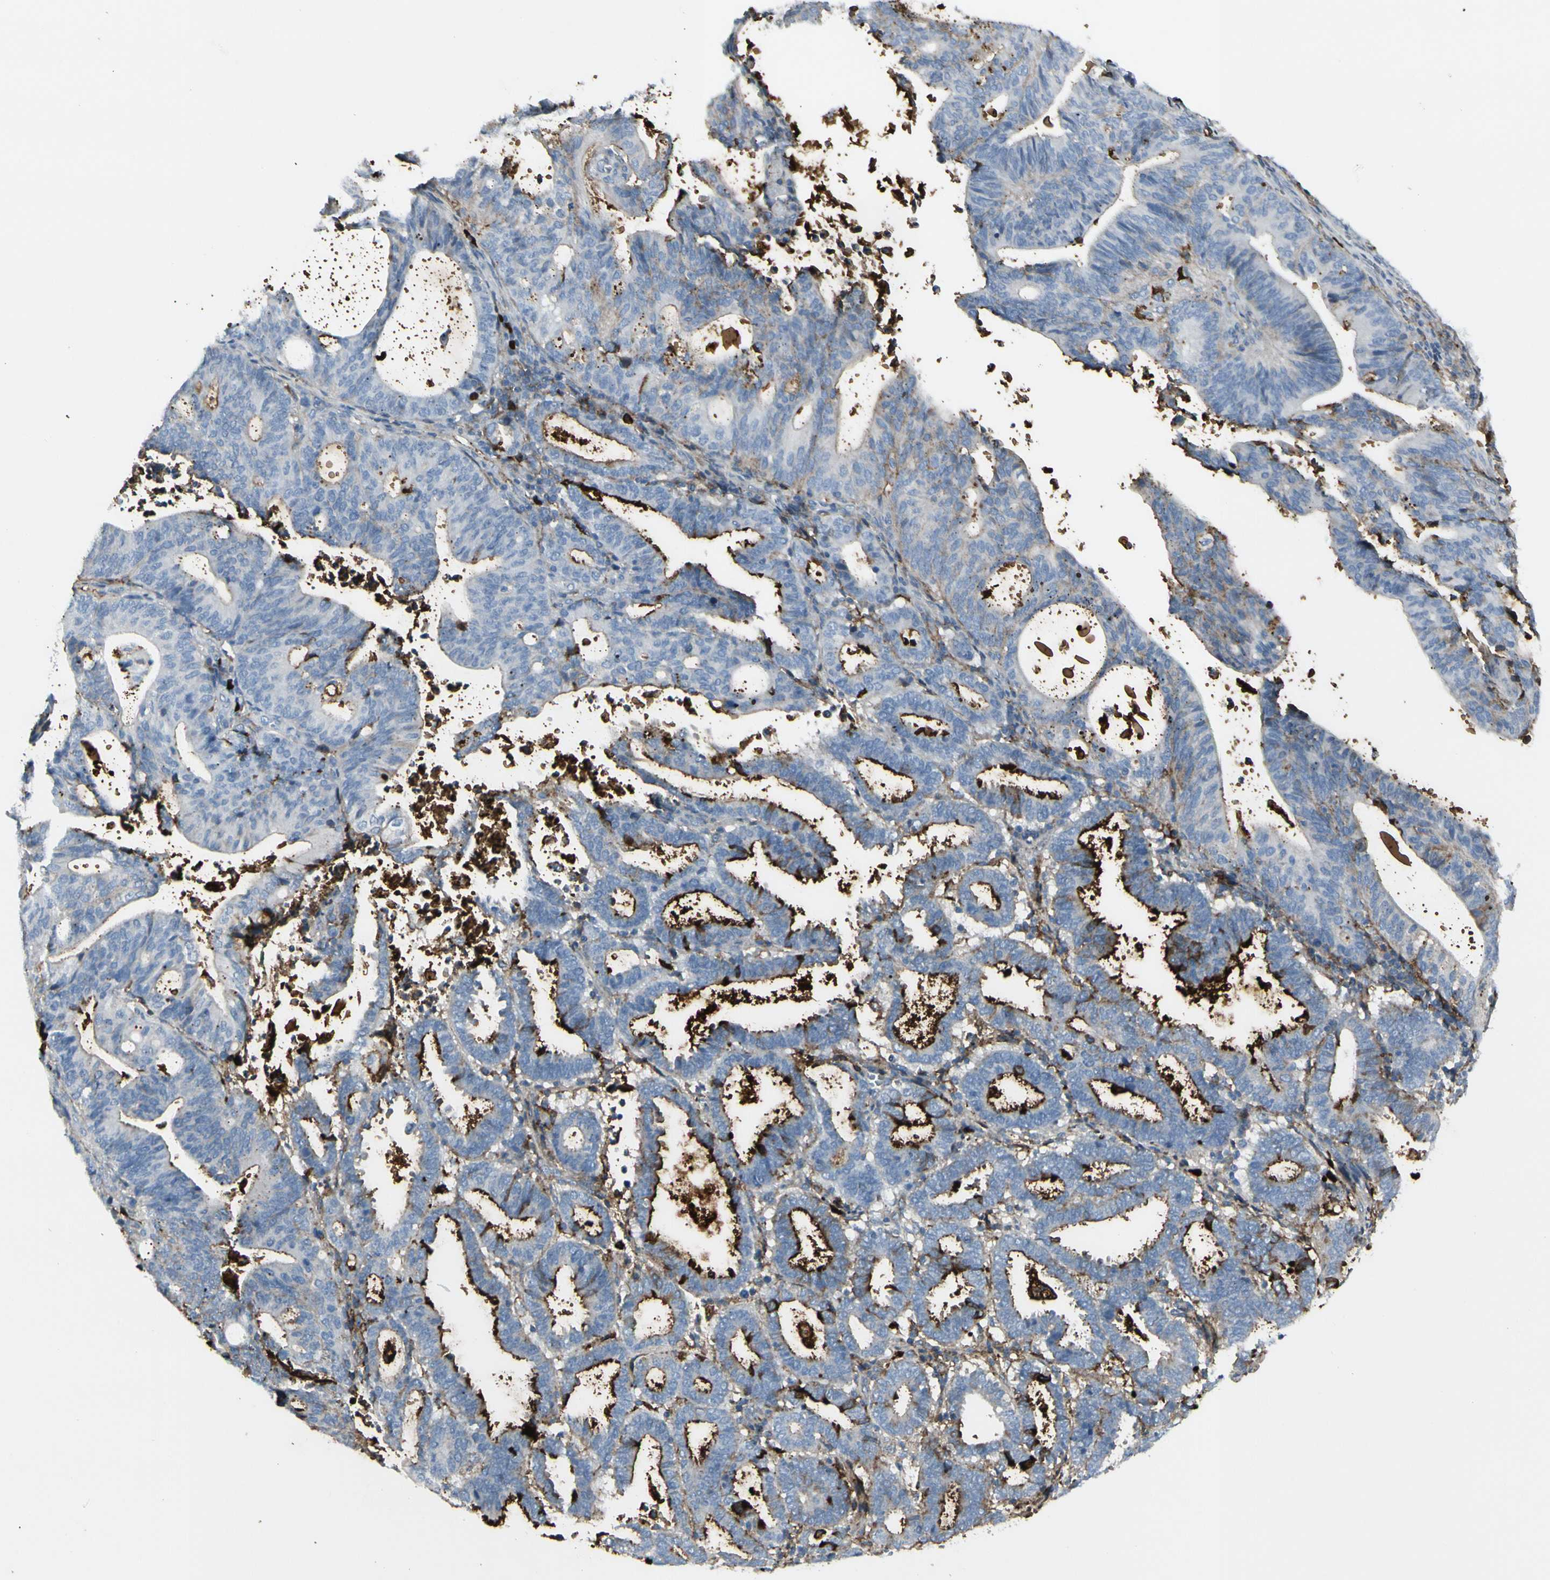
{"staining": {"intensity": "strong", "quantity": "<25%", "location": "cytoplasmic/membranous"}, "tissue": "endometrial cancer", "cell_type": "Tumor cells", "image_type": "cancer", "snomed": [{"axis": "morphology", "description": "Adenocarcinoma, NOS"}, {"axis": "topography", "description": "Uterus"}], "caption": "Immunohistochemical staining of human adenocarcinoma (endometrial) exhibits strong cytoplasmic/membranous protein expression in approximately <25% of tumor cells.", "gene": "IGHG1", "patient": {"sex": "female", "age": 83}}